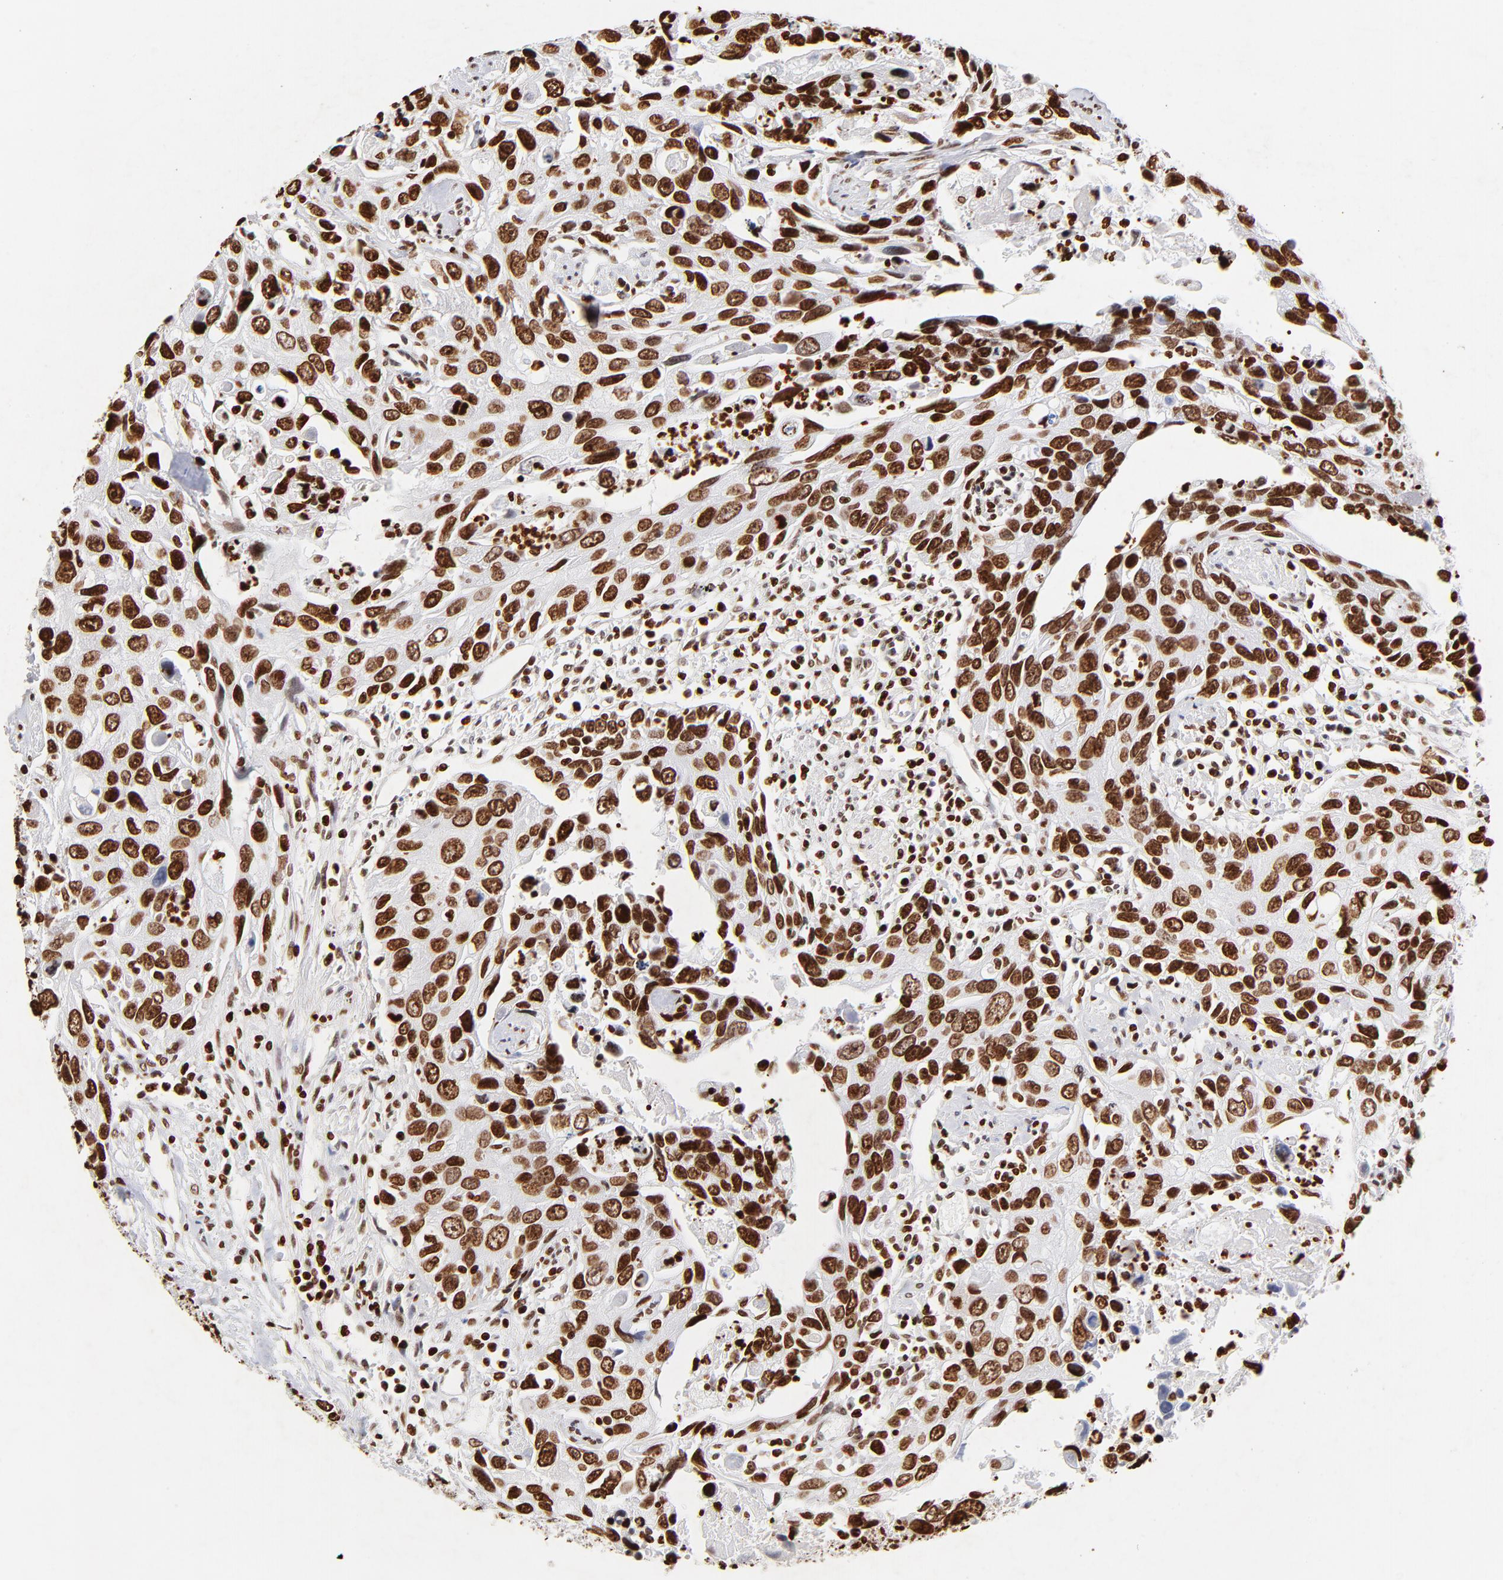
{"staining": {"intensity": "strong", "quantity": ">75%", "location": "nuclear"}, "tissue": "urothelial cancer", "cell_type": "Tumor cells", "image_type": "cancer", "snomed": [{"axis": "morphology", "description": "Urothelial carcinoma, High grade"}, {"axis": "topography", "description": "Urinary bladder"}], "caption": "The photomicrograph shows staining of urothelial carcinoma (high-grade), revealing strong nuclear protein staining (brown color) within tumor cells.", "gene": "FBH1", "patient": {"sex": "male", "age": 71}}